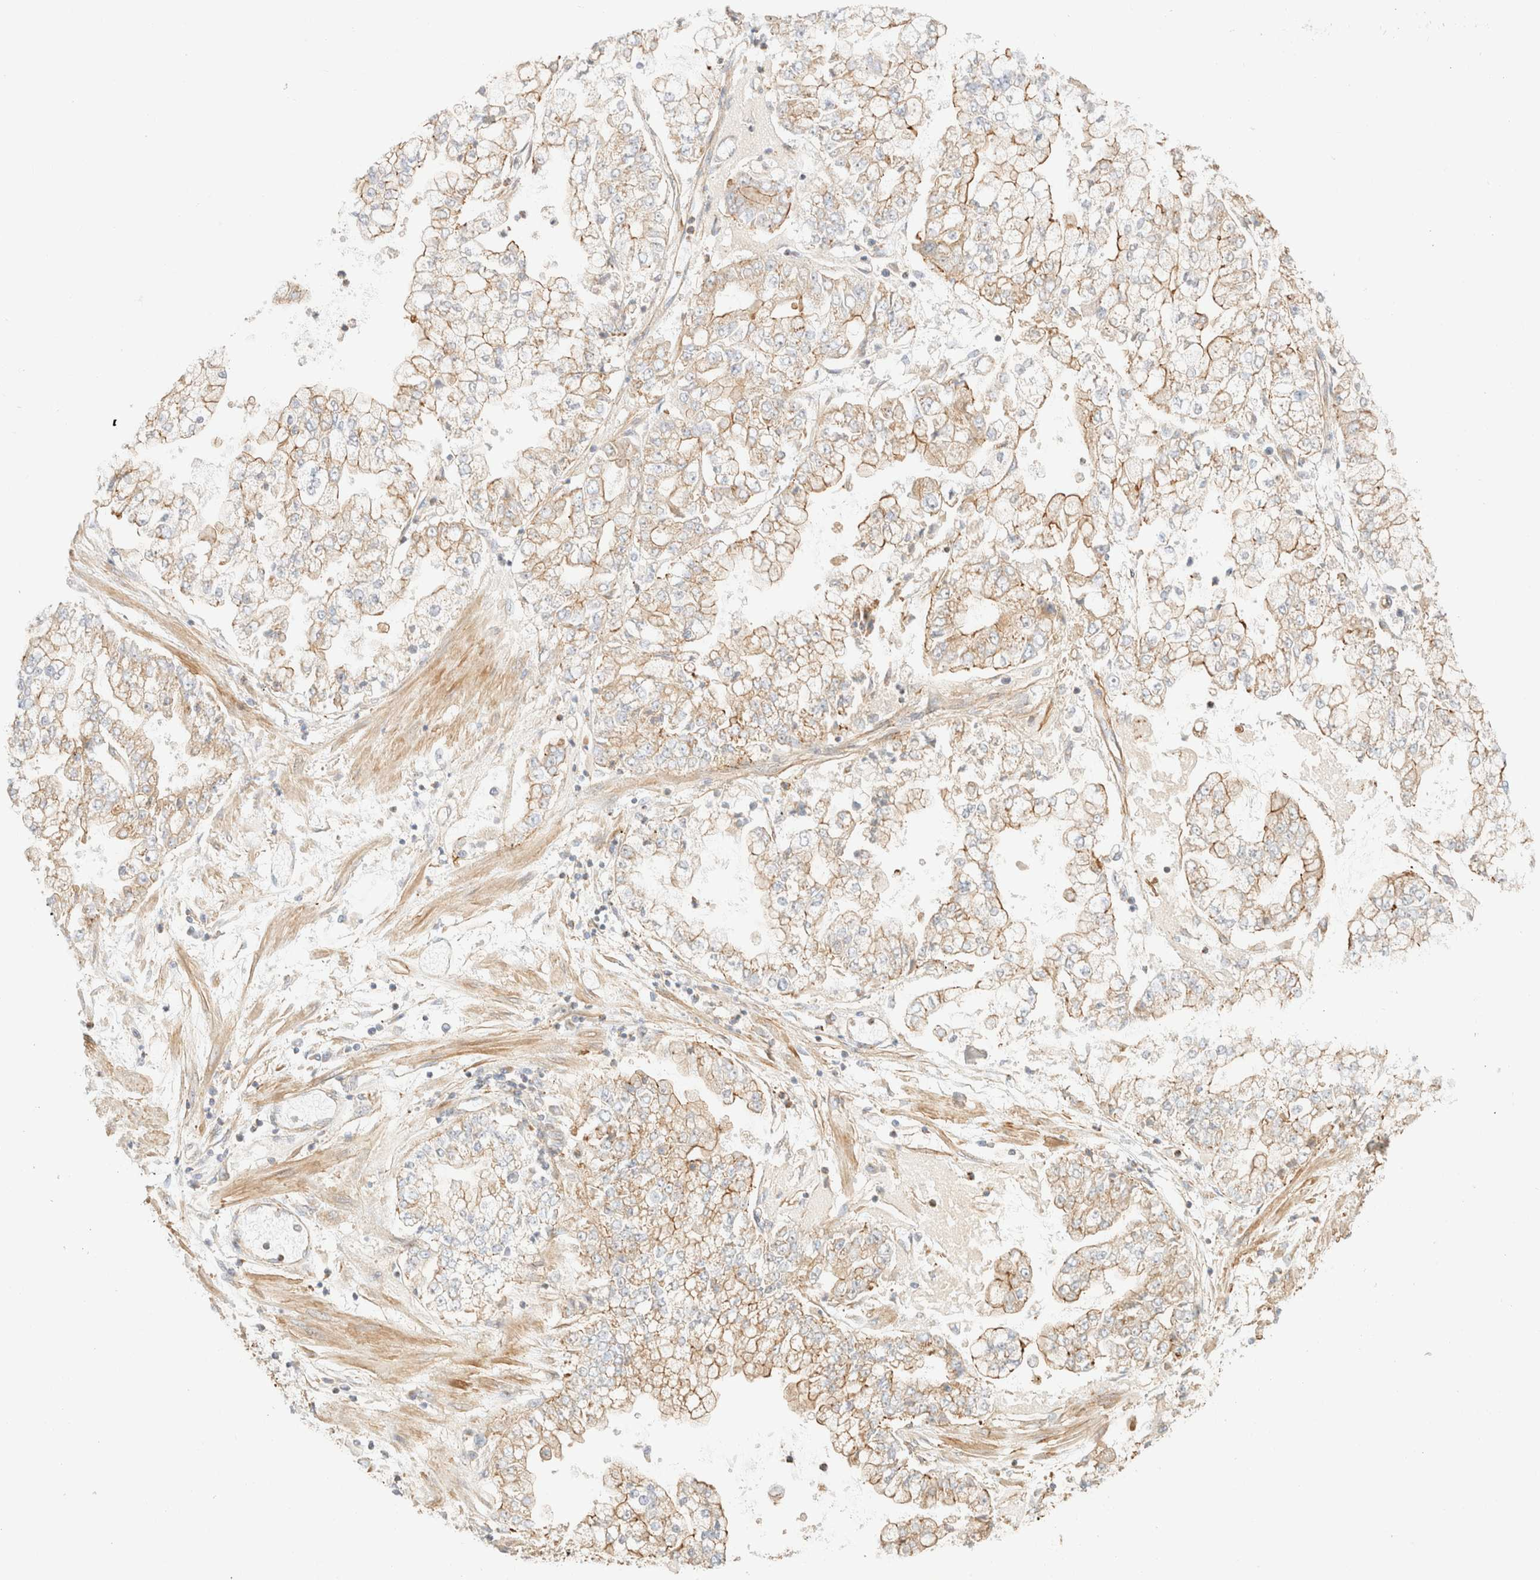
{"staining": {"intensity": "weak", "quantity": ">75%", "location": "cytoplasmic/membranous"}, "tissue": "stomach cancer", "cell_type": "Tumor cells", "image_type": "cancer", "snomed": [{"axis": "morphology", "description": "Adenocarcinoma, NOS"}, {"axis": "topography", "description": "Stomach"}], "caption": "About >75% of tumor cells in human stomach adenocarcinoma exhibit weak cytoplasmic/membranous protein positivity as visualized by brown immunohistochemical staining.", "gene": "MYO10", "patient": {"sex": "male", "age": 76}}